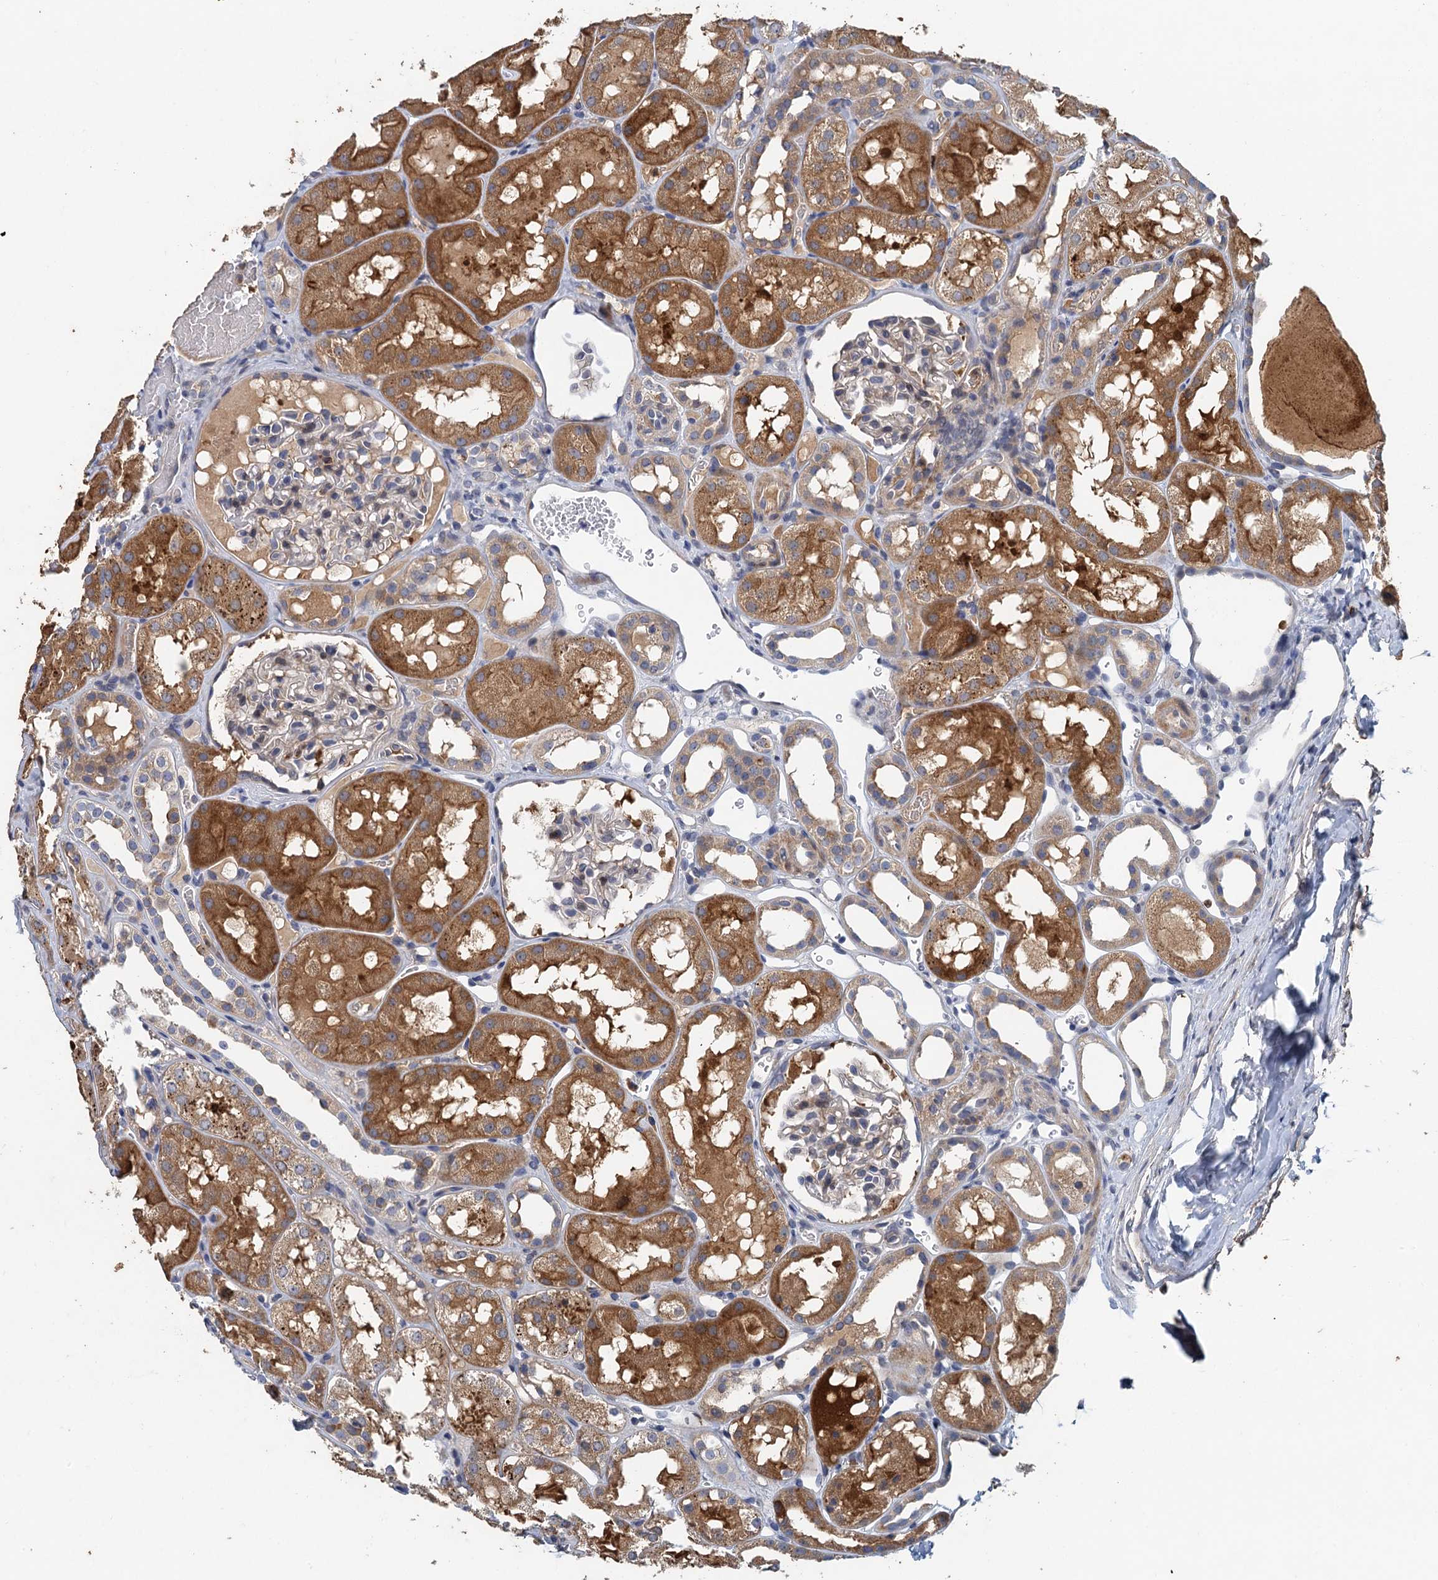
{"staining": {"intensity": "negative", "quantity": "none", "location": "none"}, "tissue": "kidney", "cell_type": "Cells in glomeruli", "image_type": "normal", "snomed": [{"axis": "morphology", "description": "Normal tissue, NOS"}, {"axis": "topography", "description": "Kidney"}, {"axis": "topography", "description": "Urinary bladder"}], "caption": "Immunohistochemical staining of normal human kidney demonstrates no significant positivity in cells in glomeruli.", "gene": "TPCN1", "patient": {"sex": "male", "age": 16}}